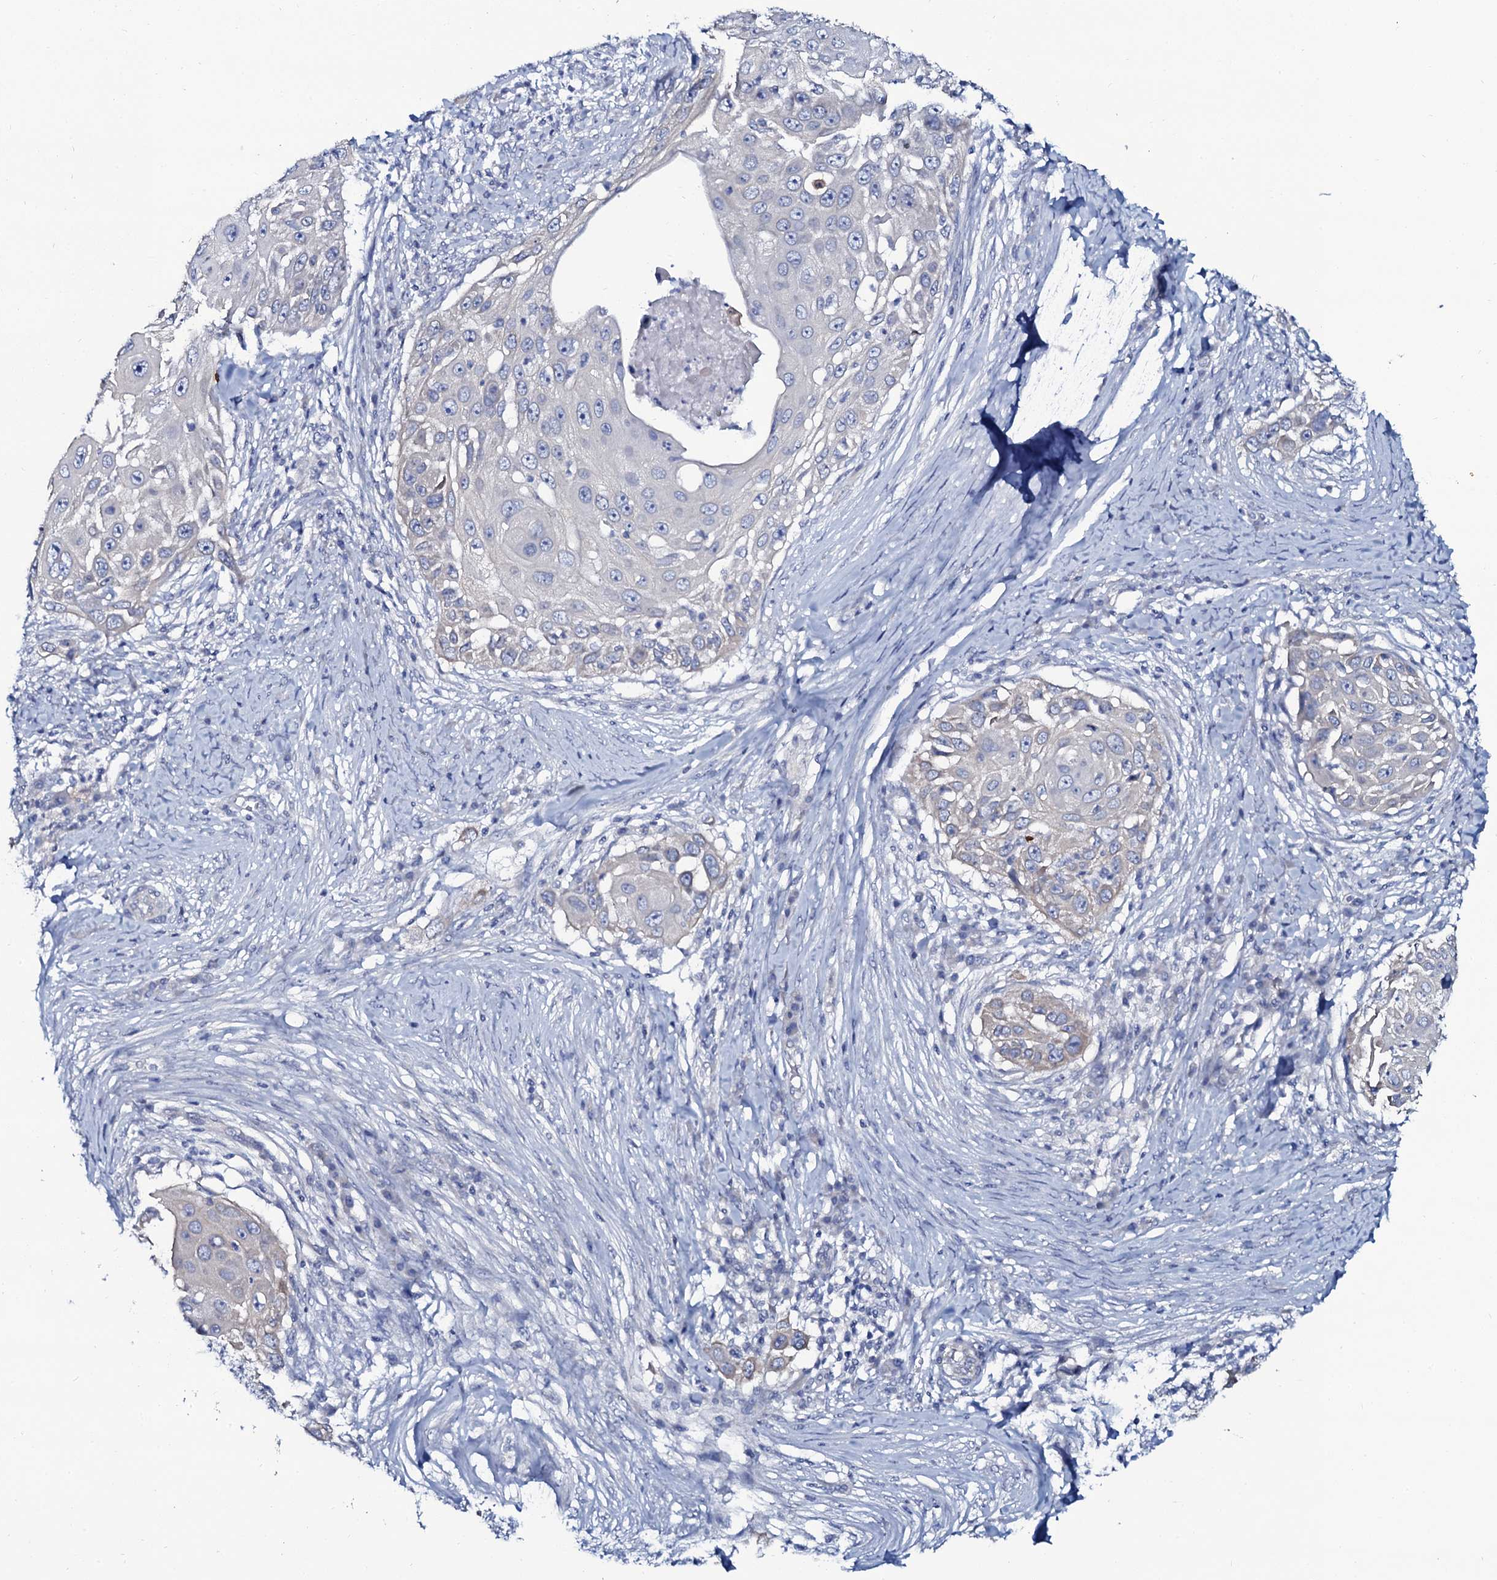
{"staining": {"intensity": "negative", "quantity": "none", "location": "none"}, "tissue": "skin cancer", "cell_type": "Tumor cells", "image_type": "cancer", "snomed": [{"axis": "morphology", "description": "Squamous cell carcinoma, NOS"}, {"axis": "topography", "description": "Skin"}], "caption": "High power microscopy histopathology image of an immunohistochemistry image of skin squamous cell carcinoma, revealing no significant staining in tumor cells. (Stains: DAB (3,3'-diaminobenzidine) IHC with hematoxylin counter stain, Microscopy: brightfield microscopy at high magnification).", "gene": "C10orf88", "patient": {"sex": "female", "age": 44}}